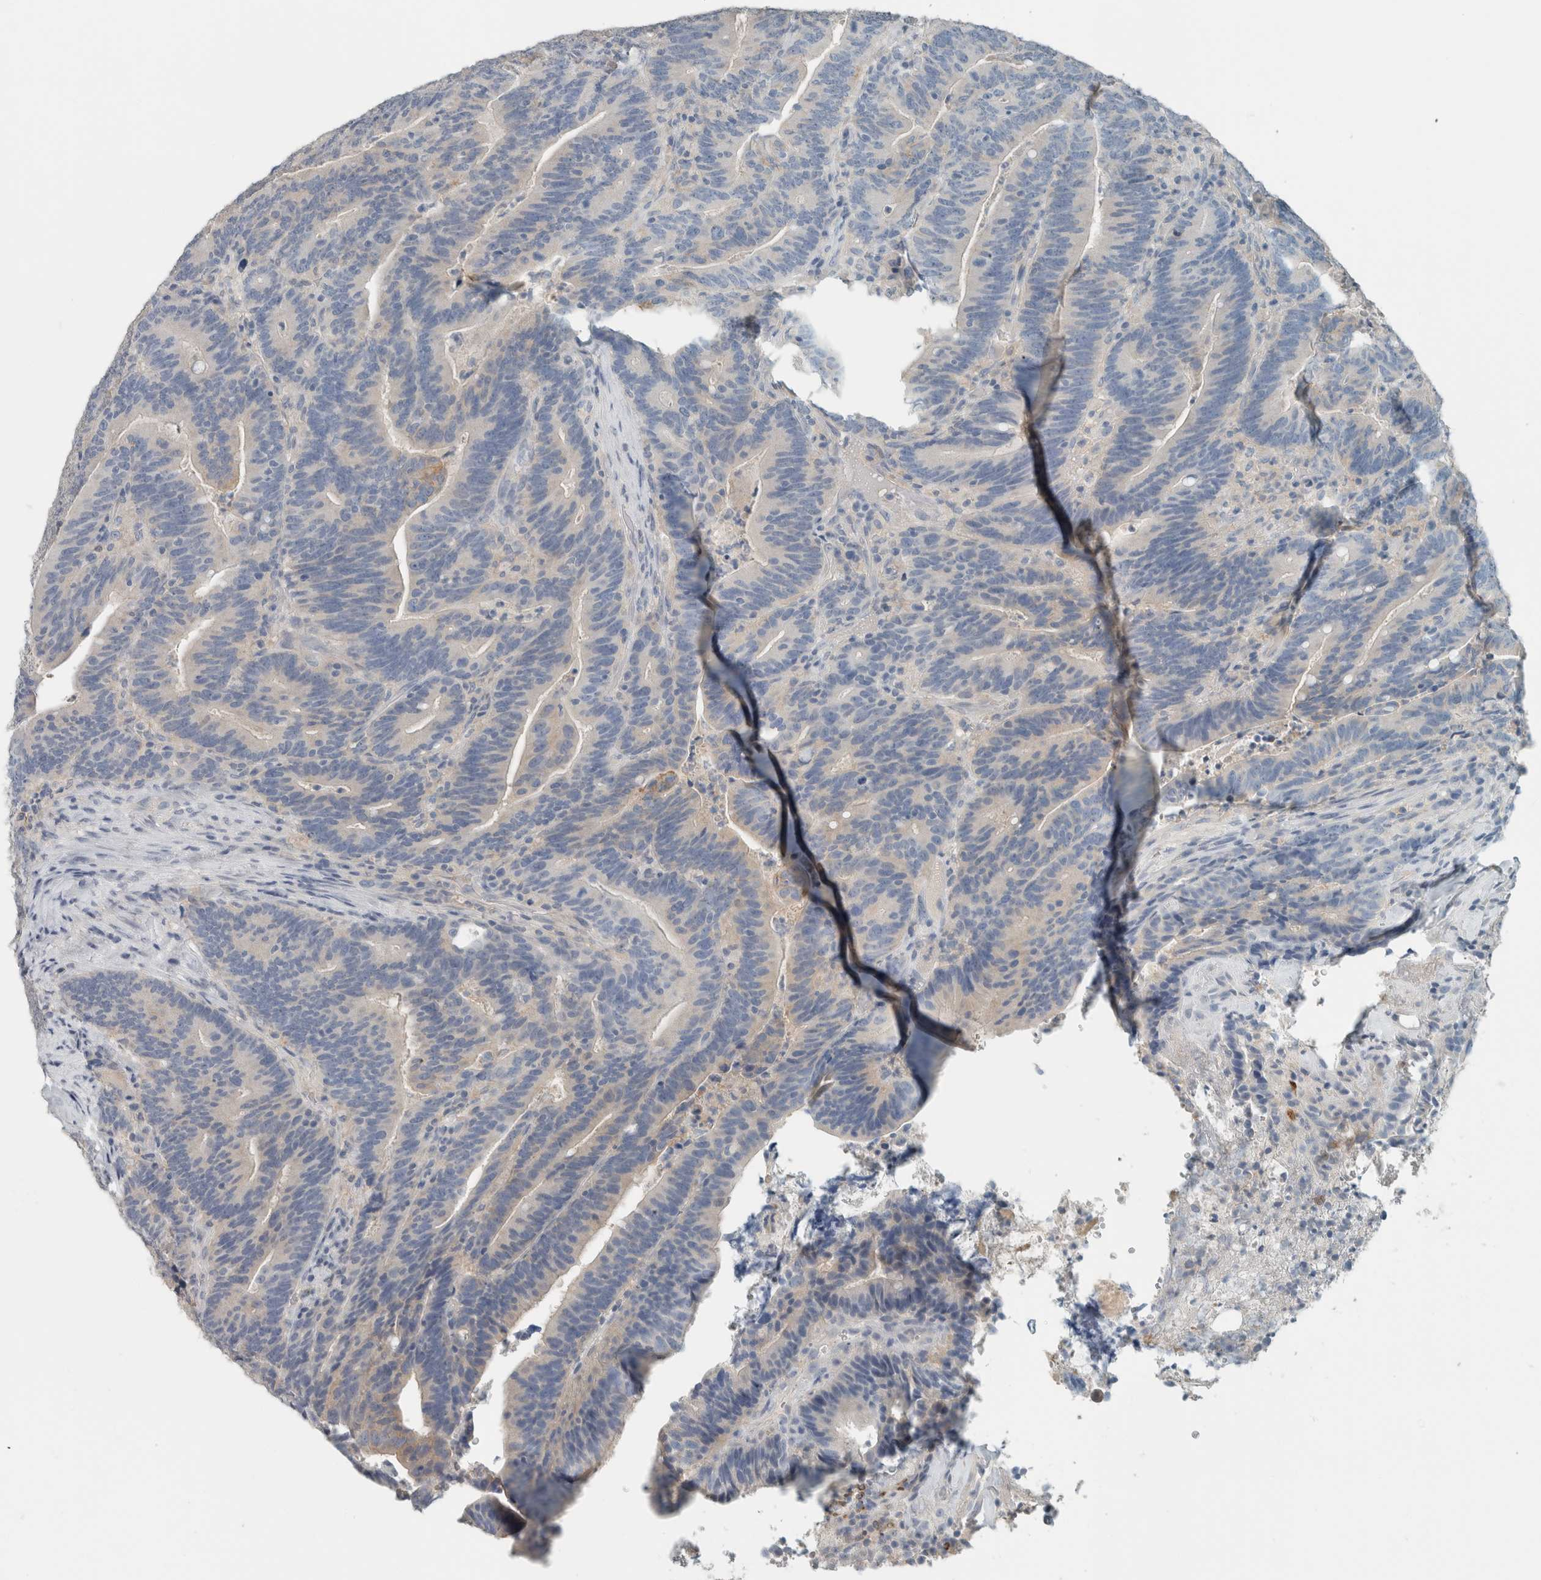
{"staining": {"intensity": "negative", "quantity": "none", "location": "none"}, "tissue": "colorectal cancer", "cell_type": "Tumor cells", "image_type": "cancer", "snomed": [{"axis": "morphology", "description": "Adenocarcinoma, NOS"}, {"axis": "topography", "description": "Colon"}], "caption": "Immunohistochemistry (IHC) of human colorectal cancer displays no staining in tumor cells.", "gene": "SCIN", "patient": {"sex": "female", "age": 66}}